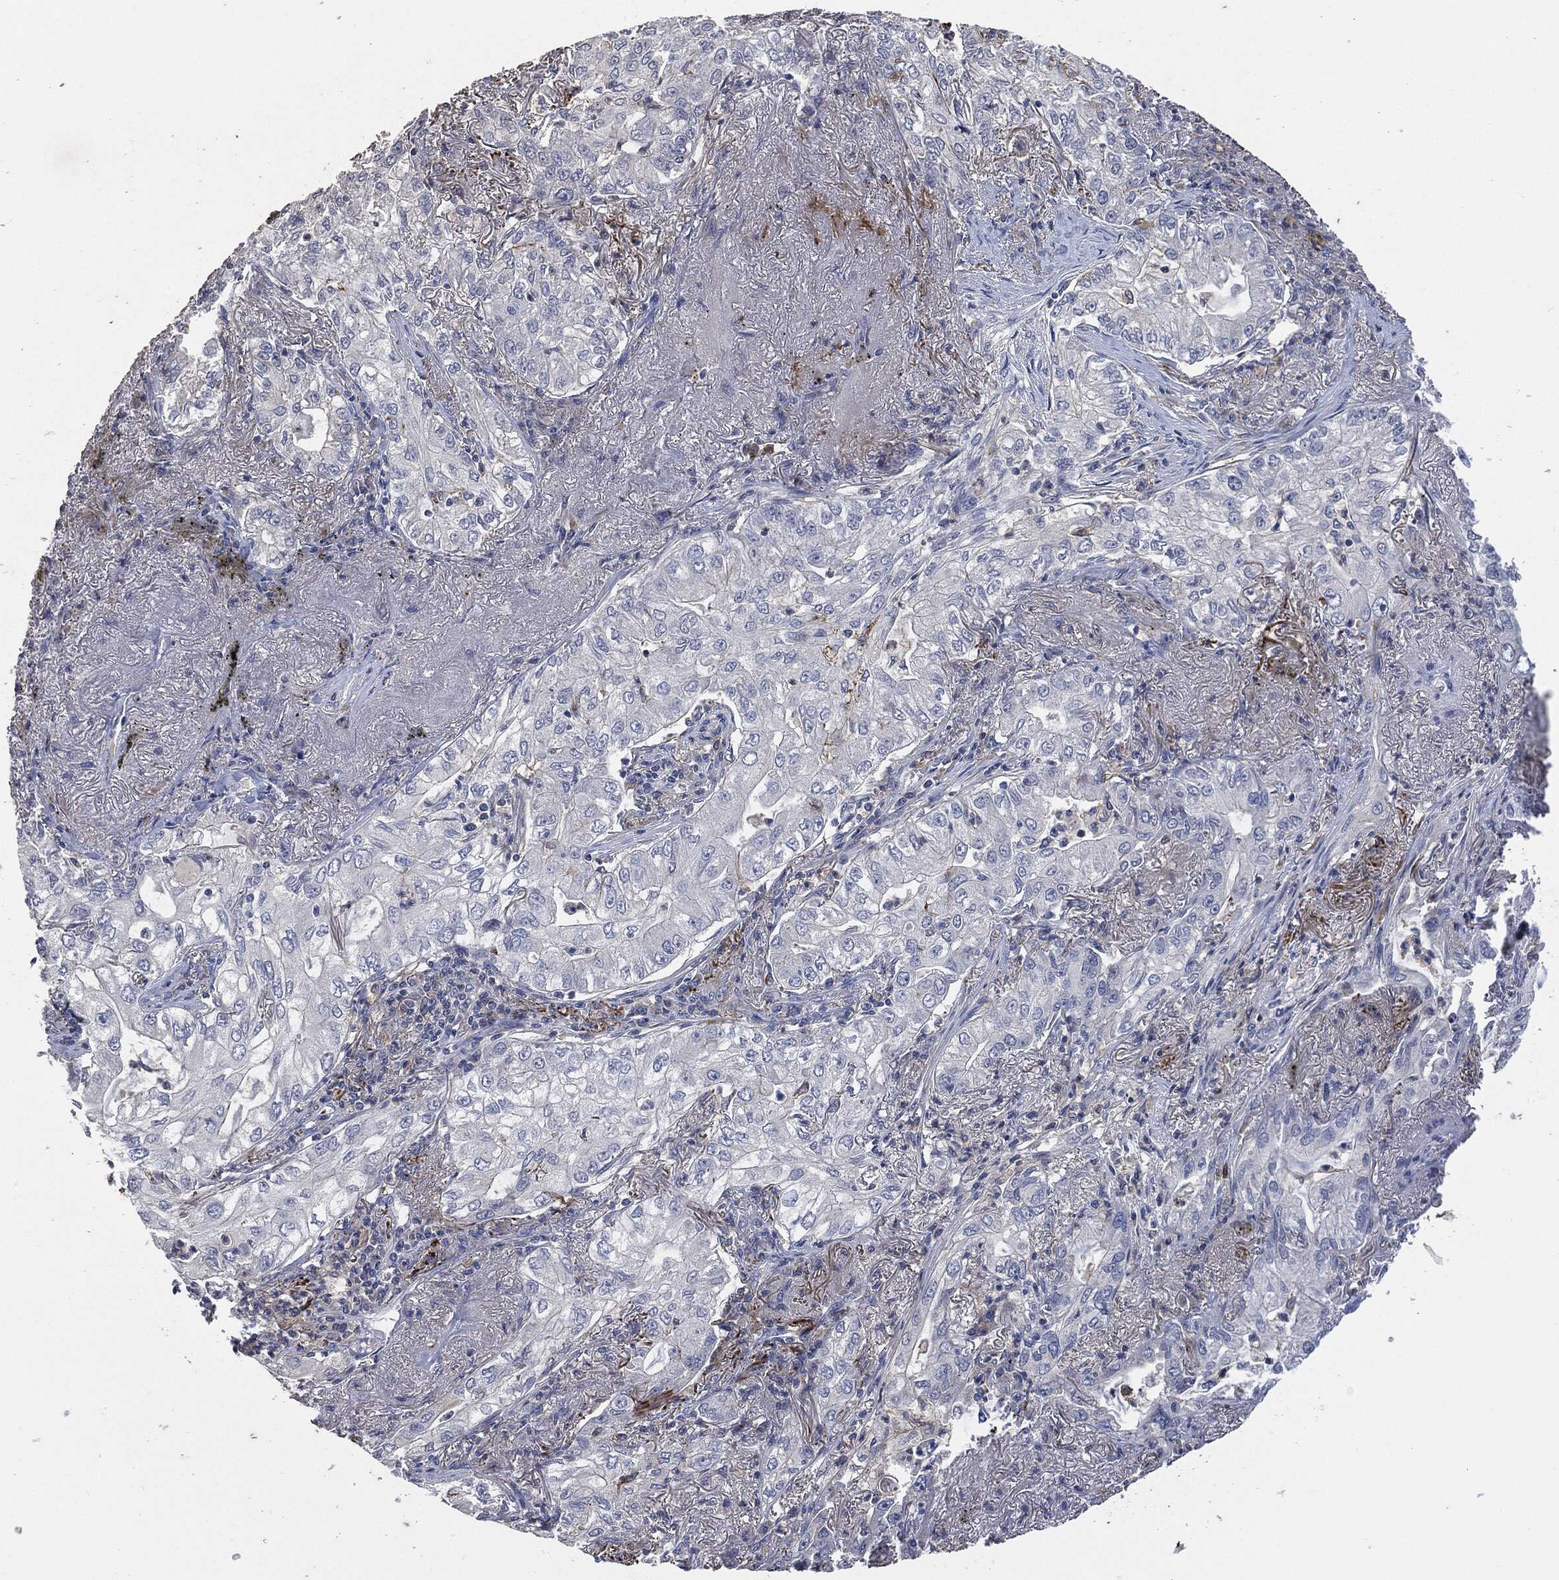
{"staining": {"intensity": "negative", "quantity": "none", "location": "none"}, "tissue": "lung cancer", "cell_type": "Tumor cells", "image_type": "cancer", "snomed": [{"axis": "morphology", "description": "Adenocarcinoma, NOS"}, {"axis": "topography", "description": "Lung"}], "caption": "Immunohistochemistry (IHC) micrograph of lung adenocarcinoma stained for a protein (brown), which demonstrates no positivity in tumor cells.", "gene": "CD33", "patient": {"sex": "female", "age": 73}}